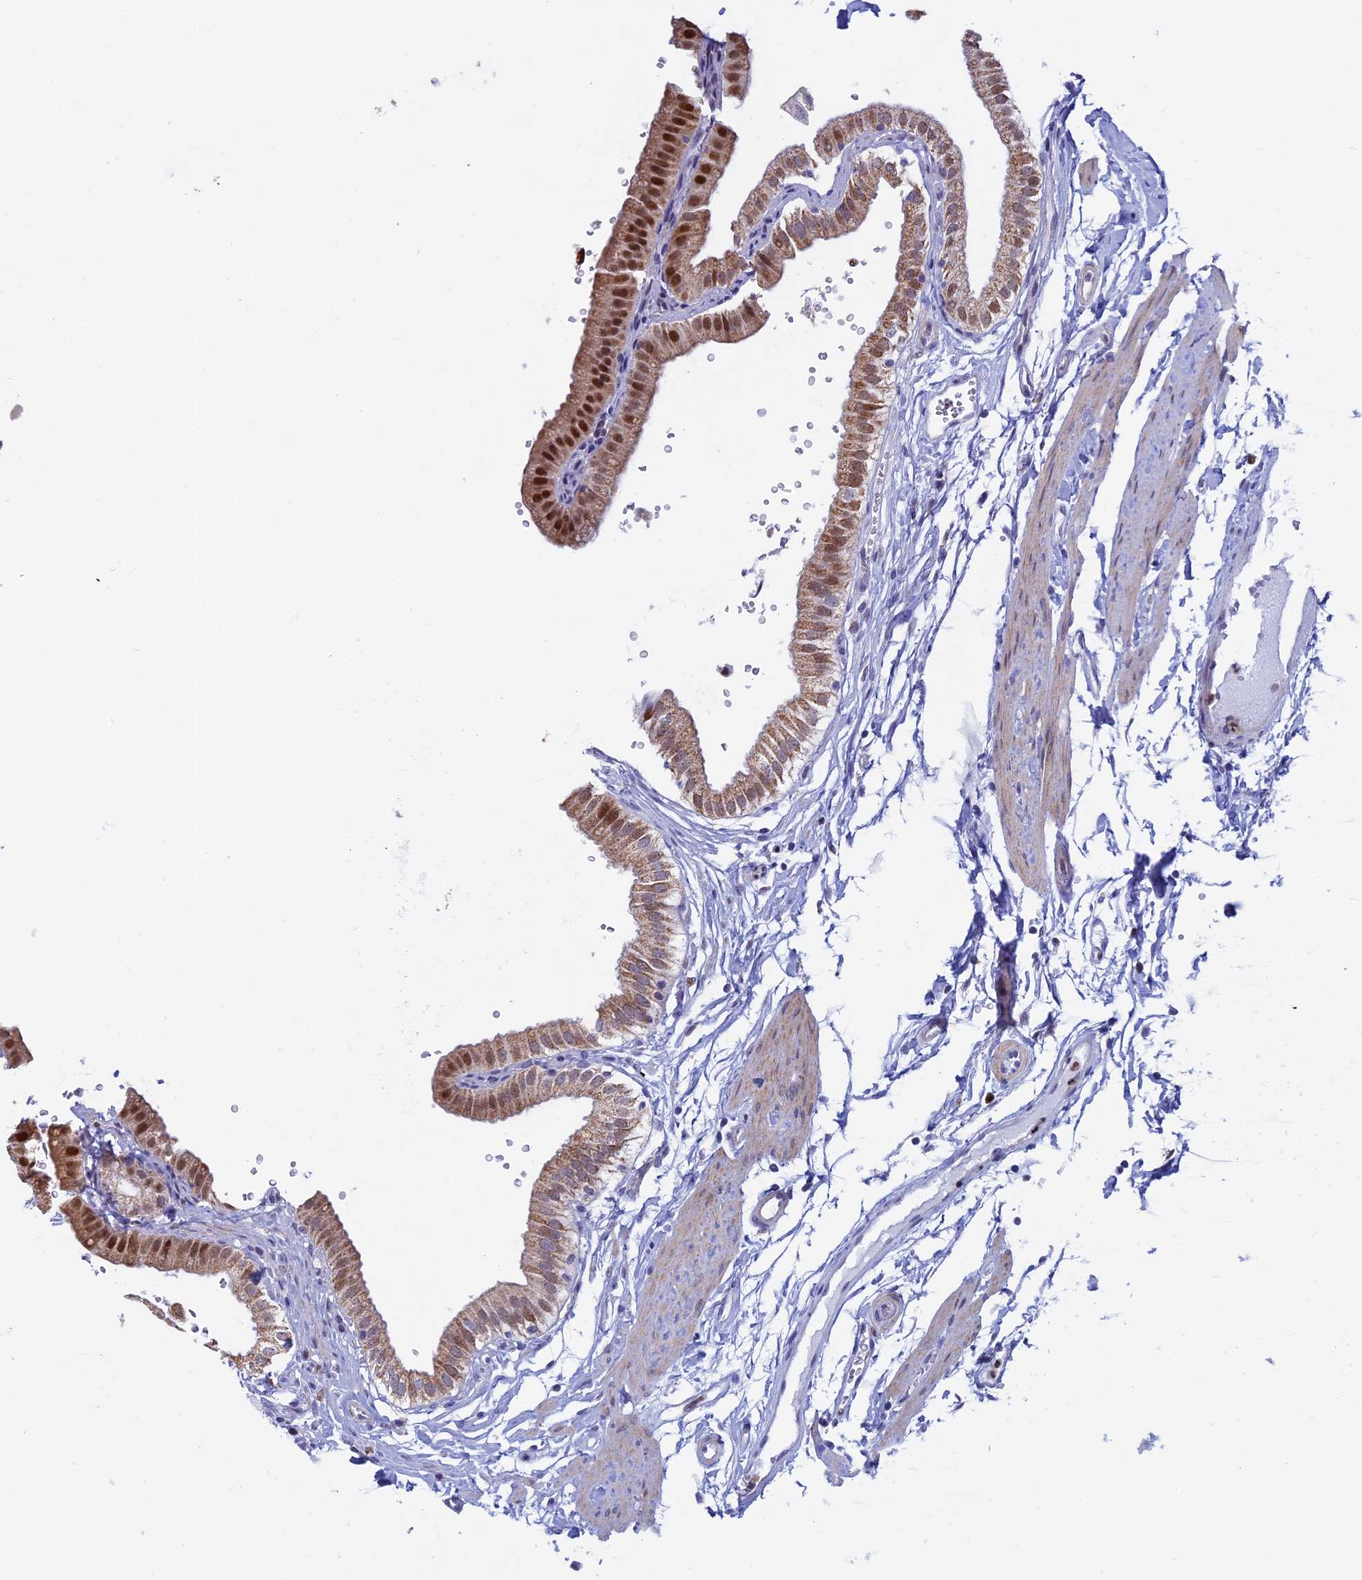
{"staining": {"intensity": "moderate", "quantity": "25%-75%", "location": "nuclear"}, "tissue": "gallbladder", "cell_type": "Glandular cells", "image_type": "normal", "snomed": [{"axis": "morphology", "description": "Normal tissue, NOS"}, {"axis": "topography", "description": "Gallbladder"}], "caption": "DAB immunohistochemical staining of normal human gallbladder demonstrates moderate nuclear protein expression in approximately 25%-75% of glandular cells. The protein of interest is shown in brown color, while the nuclei are stained blue.", "gene": "ACSS1", "patient": {"sex": "female", "age": 61}}